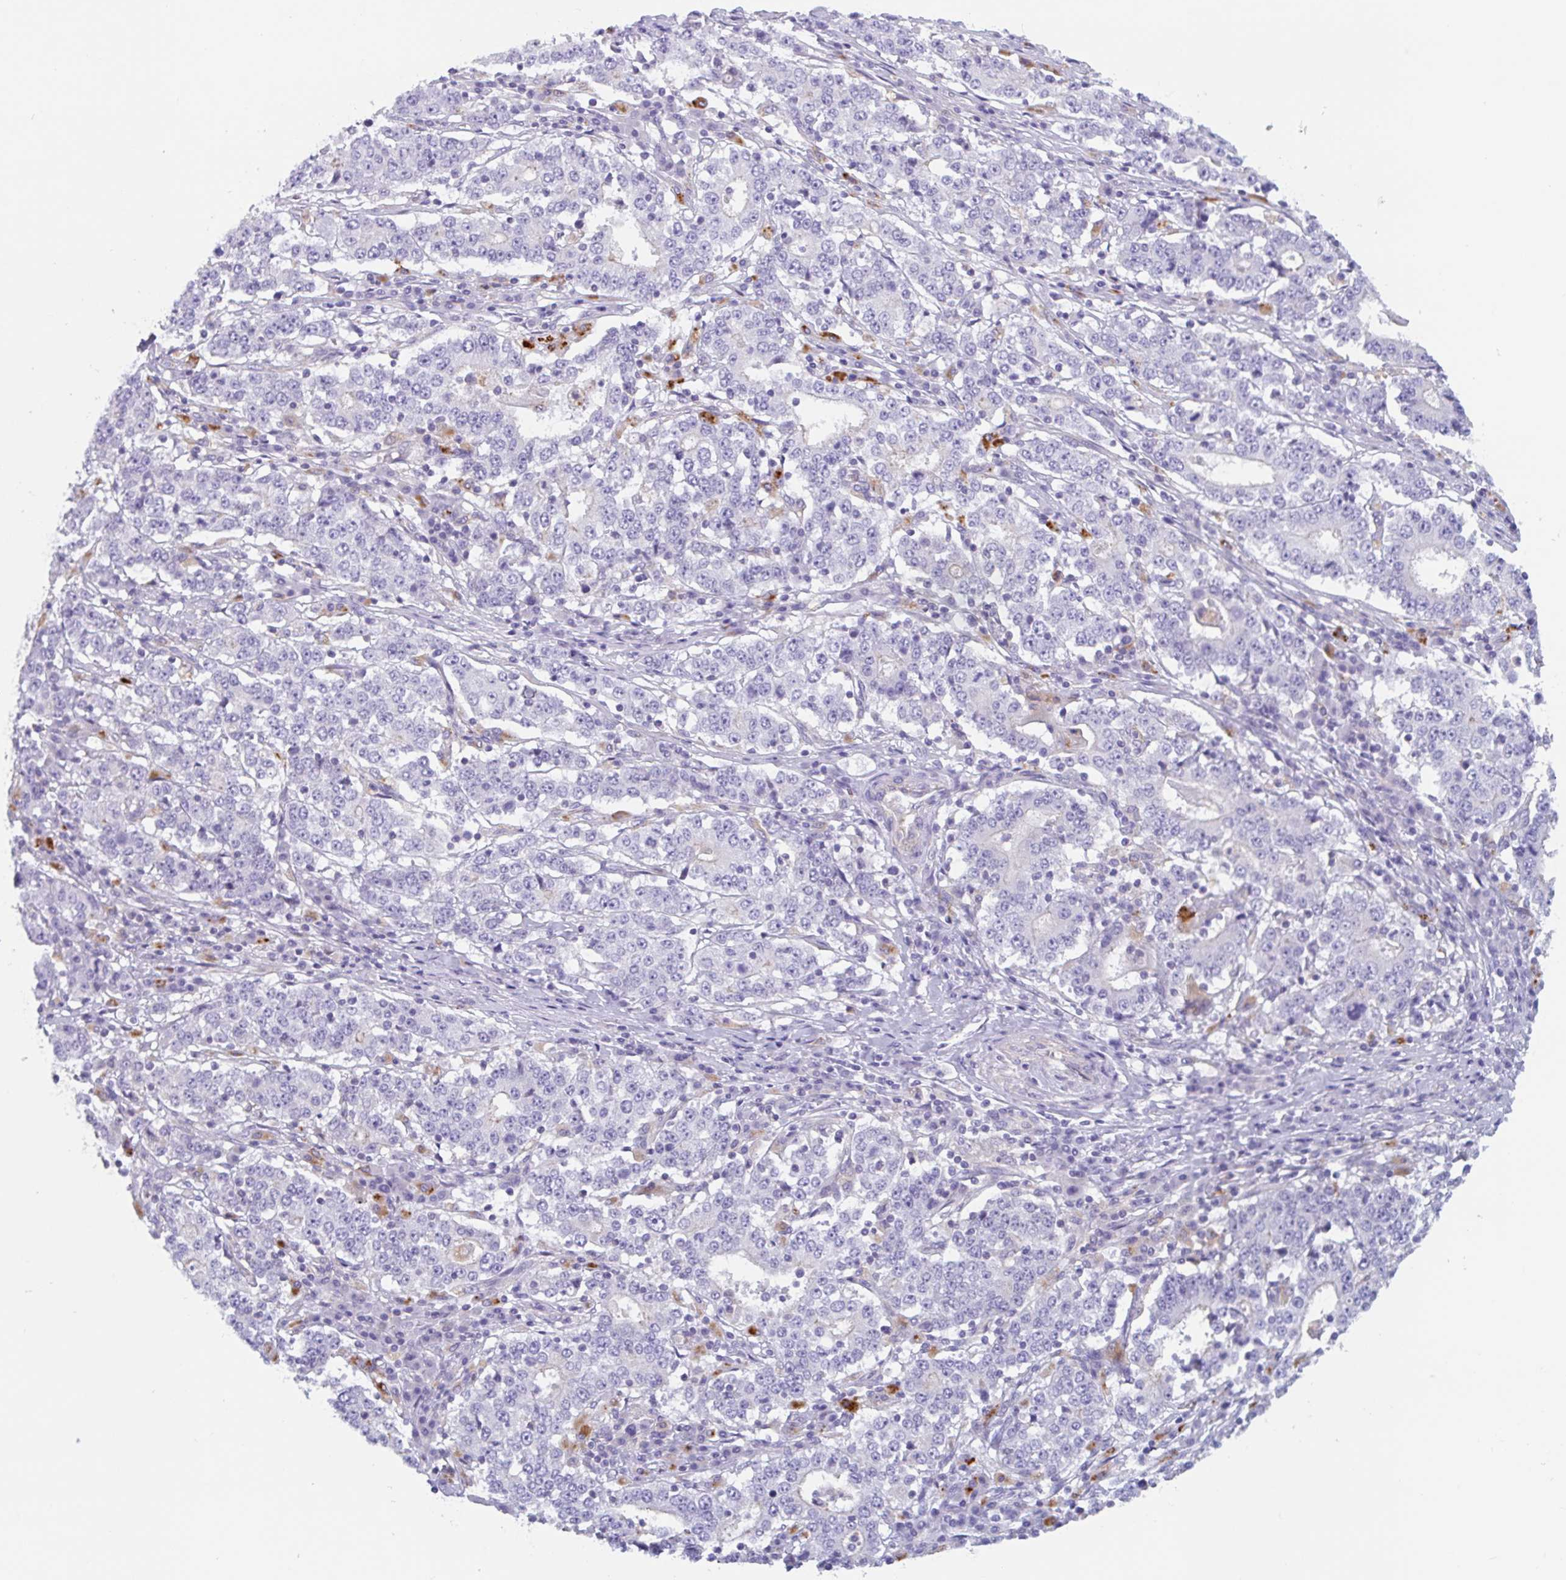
{"staining": {"intensity": "negative", "quantity": "none", "location": "none"}, "tissue": "stomach cancer", "cell_type": "Tumor cells", "image_type": "cancer", "snomed": [{"axis": "morphology", "description": "Adenocarcinoma, NOS"}, {"axis": "topography", "description": "Stomach"}], "caption": "Immunohistochemistry (IHC) image of neoplastic tissue: adenocarcinoma (stomach) stained with DAB (3,3'-diaminobenzidine) displays no significant protein positivity in tumor cells.", "gene": "LENG9", "patient": {"sex": "male", "age": 59}}